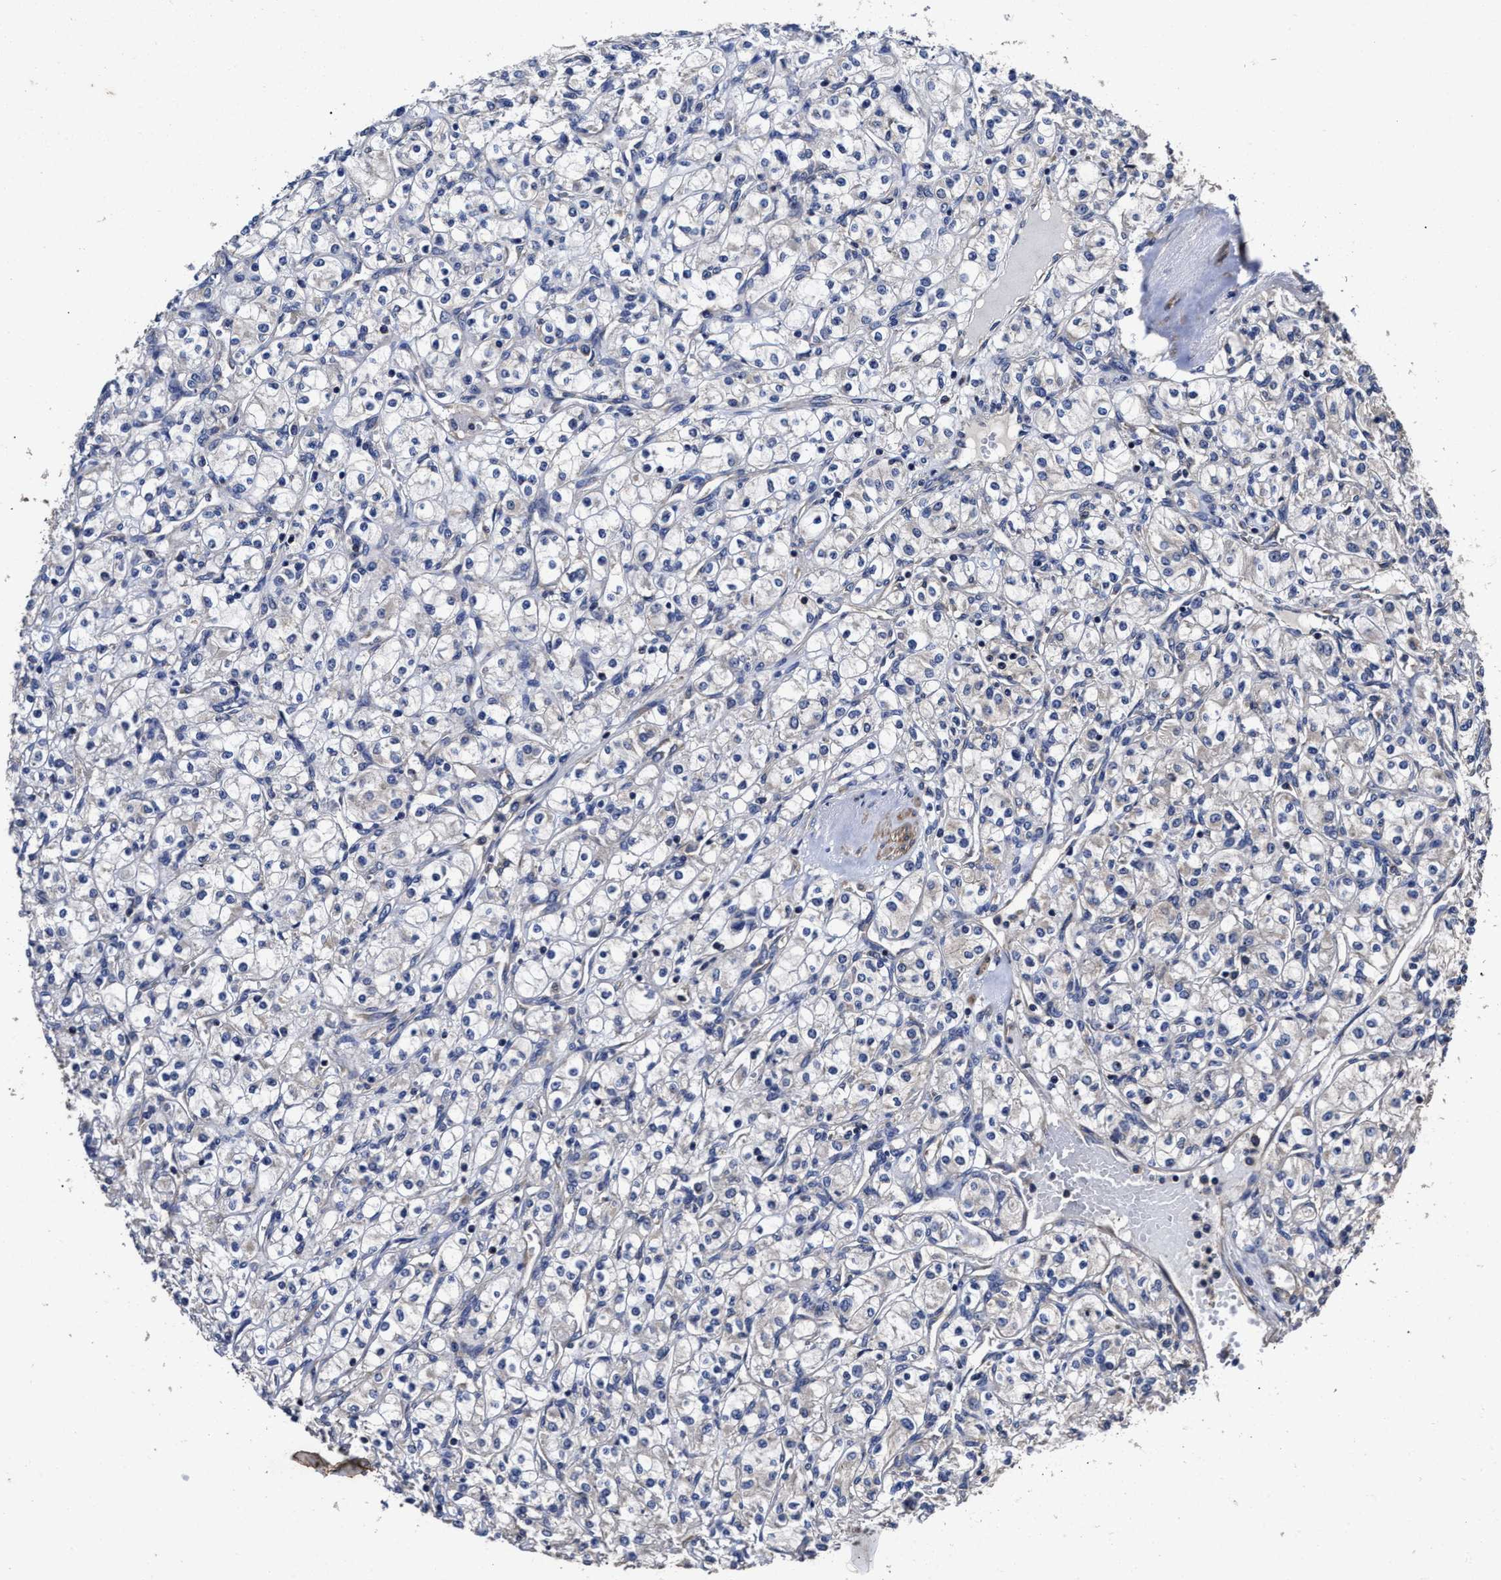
{"staining": {"intensity": "negative", "quantity": "none", "location": "none"}, "tissue": "renal cancer", "cell_type": "Tumor cells", "image_type": "cancer", "snomed": [{"axis": "morphology", "description": "Adenocarcinoma, NOS"}, {"axis": "topography", "description": "Kidney"}], "caption": "This micrograph is of adenocarcinoma (renal) stained with immunohistochemistry (IHC) to label a protein in brown with the nuclei are counter-stained blue. There is no expression in tumor cells. Nuclei are stained in blue.", "gene": "AVEN", "patient": {"sex": "male", "age": 77}}